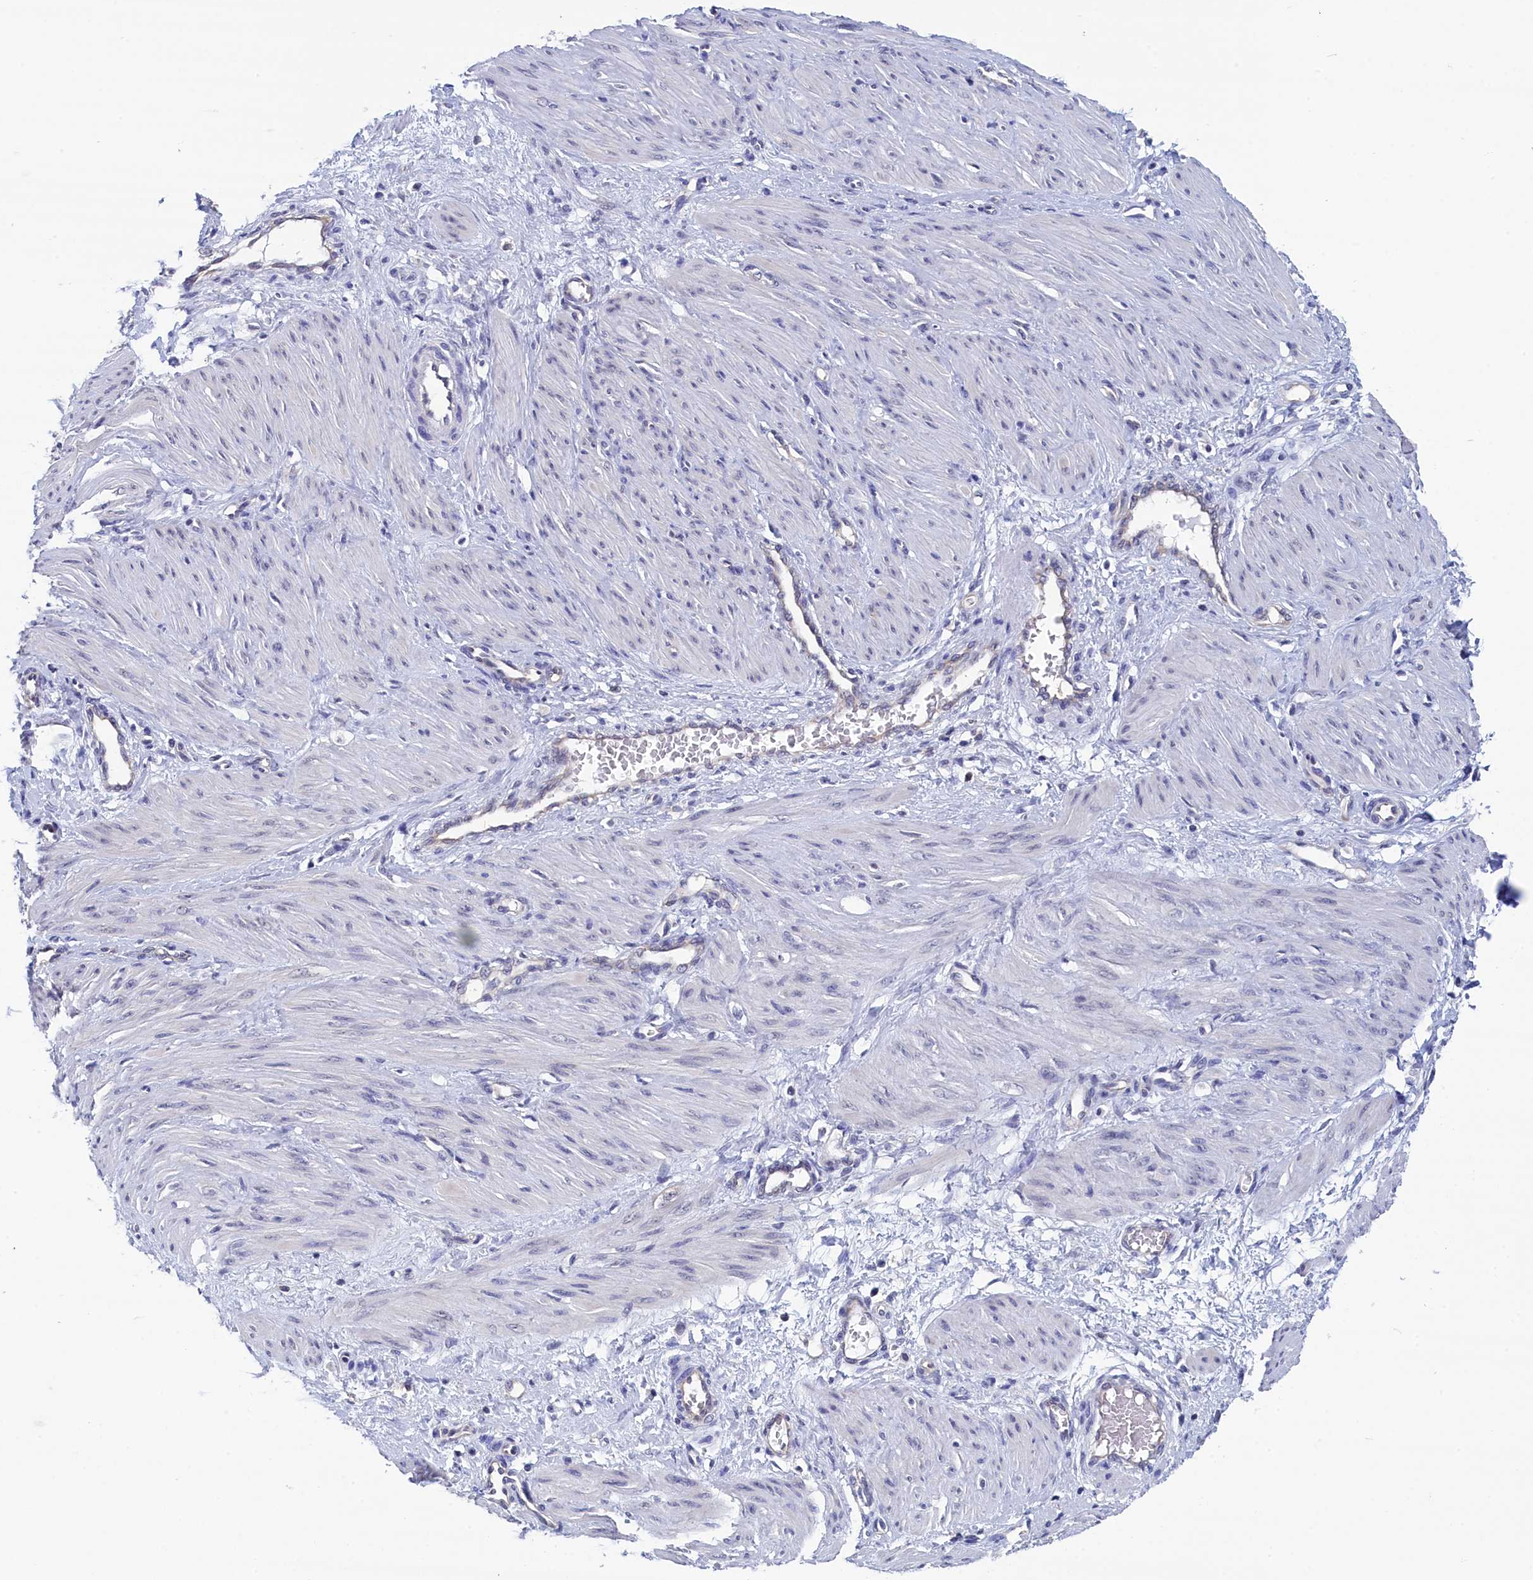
{"staining": {"intensity": "negative", "quantity": "none", "location": "none"}, "tissue": "smooth muscle", "cell_type": "Smooth muscle cells", "image_type": "normal", "snomed": [{"axis": "morphology", "description": "Normal tissue, NOS"}, {"axis": "topography", "description": "Endometrium"}], "caption": "Histopathology image shows no protein positivity in smooth muscle cells of unremarkable smooth muscle.", "gene": "PGP", "patient": {"sex": "female", "age": 33}}